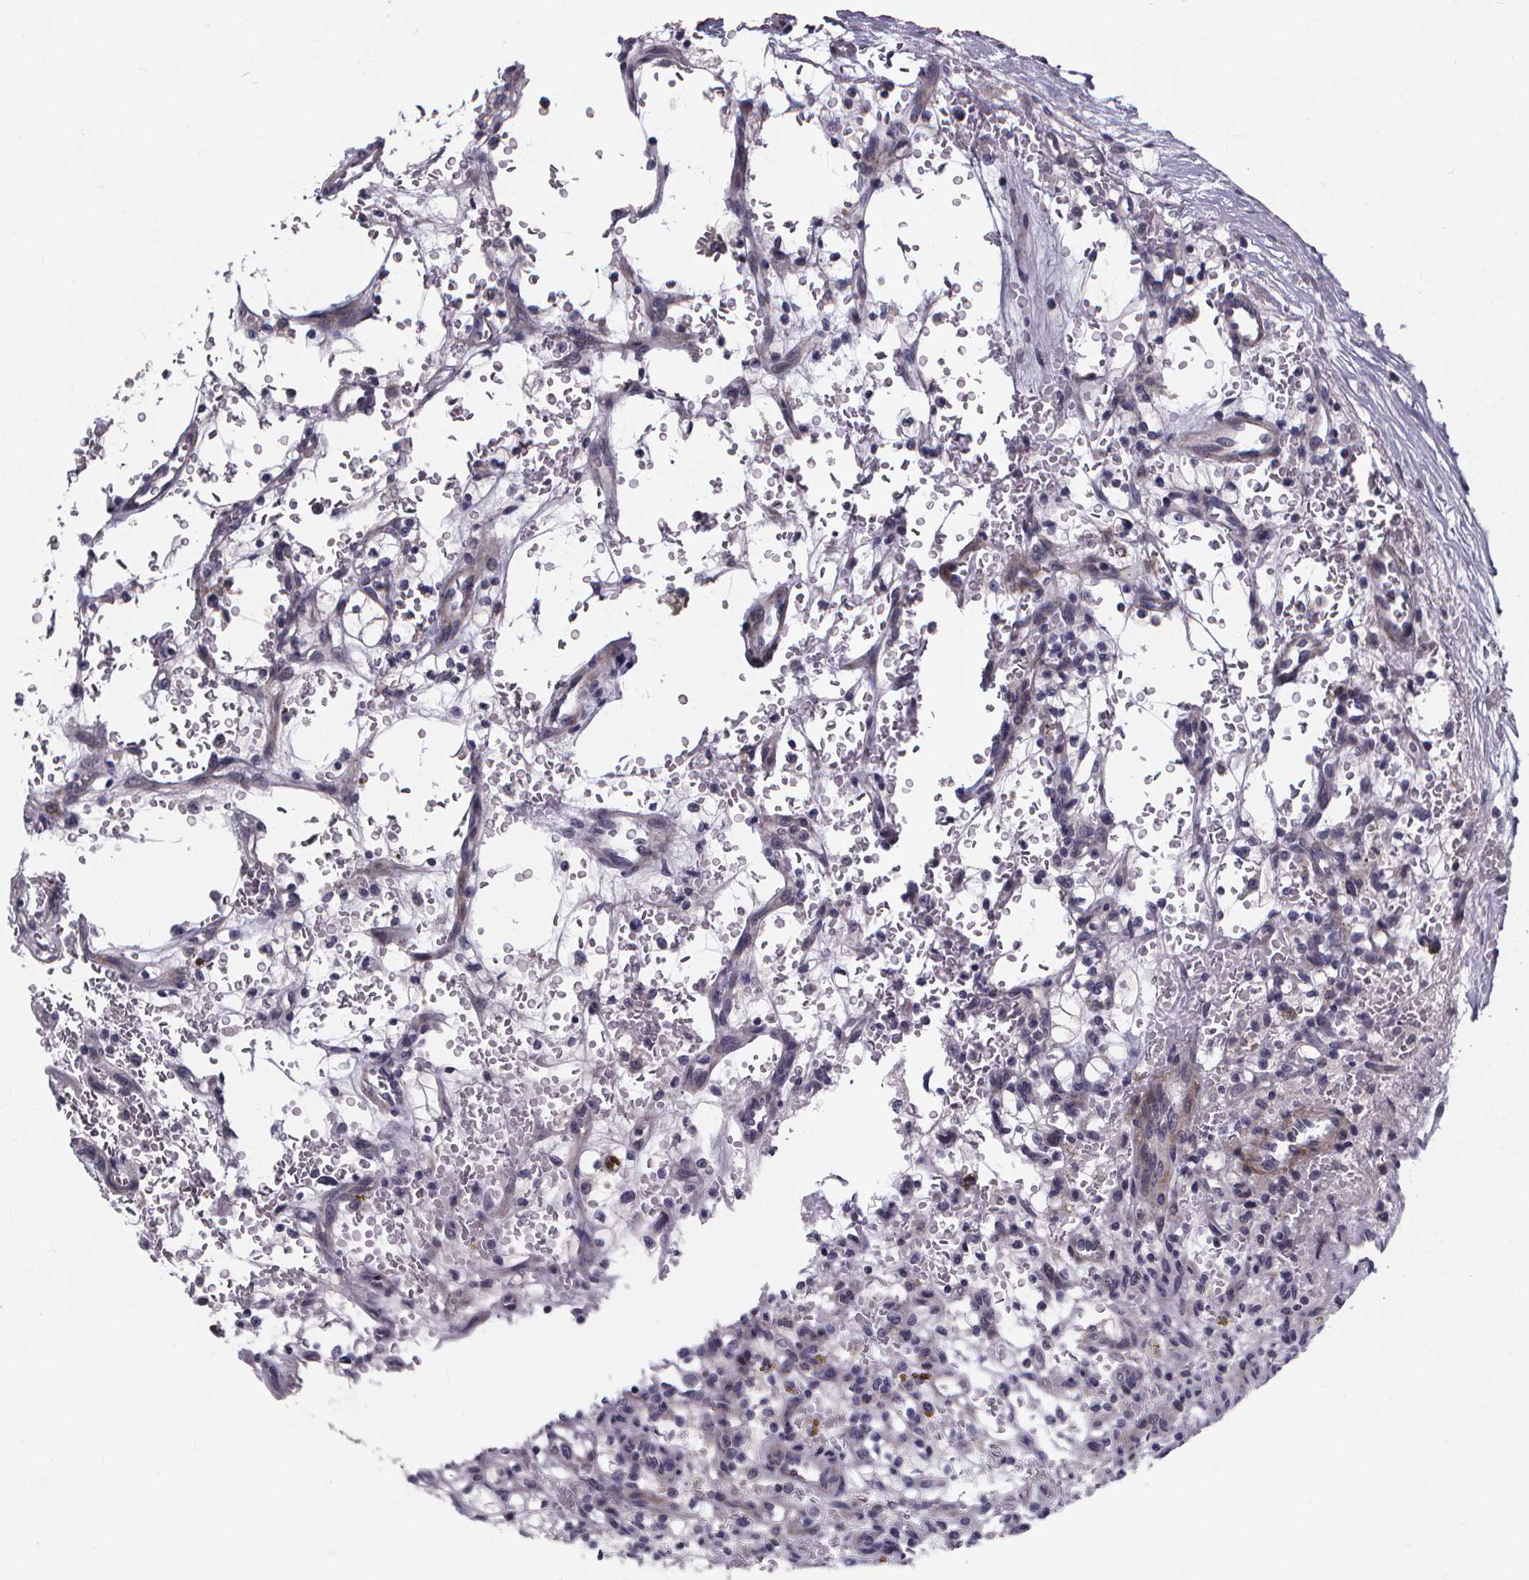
{"staining": {"intensity": "negative", "quantity": "none", "location": "none"}, "tissue": "renal cancer", "cell_type": "Tumor cells", "image_type": "cancer", "snomed": [{"axis": "morphology", "description": "Adenocarcinoma, NOS"}, {"axis": "topography", "description": "Kidney"}], "caption": "Tumor cells are negative for brown protein staining in renal cancer (adenocarcinoma).", "gene": "FBXW2", "patient": {"sex": "female", "age": 64}}